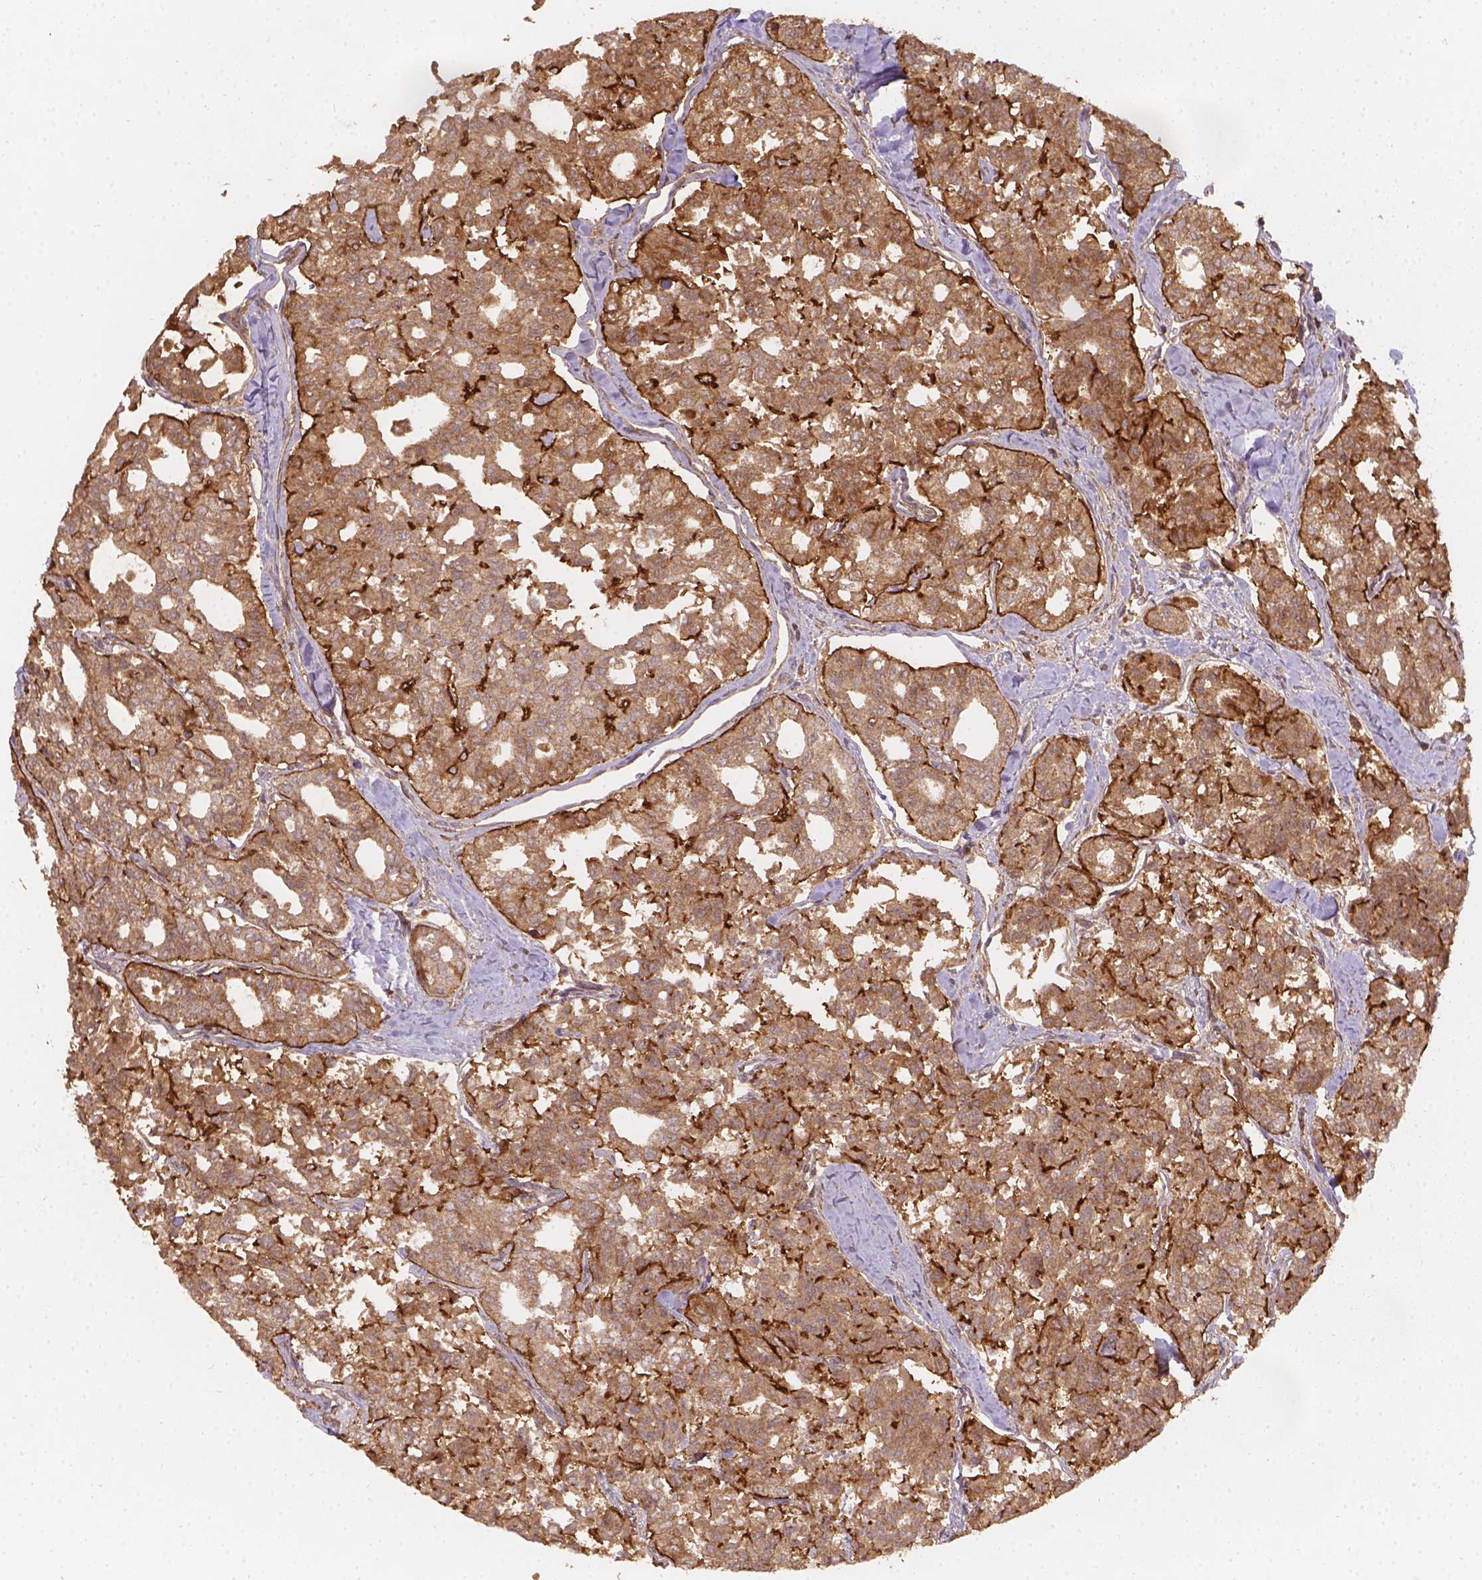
{"staining": {"intensity": "strong", "quantity": ">75%", "location": "cytoplasmic/membranous"}, "tissue": "thyroid cancer", "cell_type": "Tumor cells", "image_type": "cancer", "snomed": [{"axis": "morphology", "description": "Follicular adenoma carcinoma, NOS"}, {"axis": "topography", "description": "Thyroid gland"}], "caption": "Immunohistochemistry histopathology image of thyroid follicular adenoma carcinoma stained for a protein (brown), which exhibits high levels of strong cytoplasmic/membranous positivity in approximately >75% of tumor cells.", "gene": "XPR1", "patient": {"sex": "male", "age": 75}}